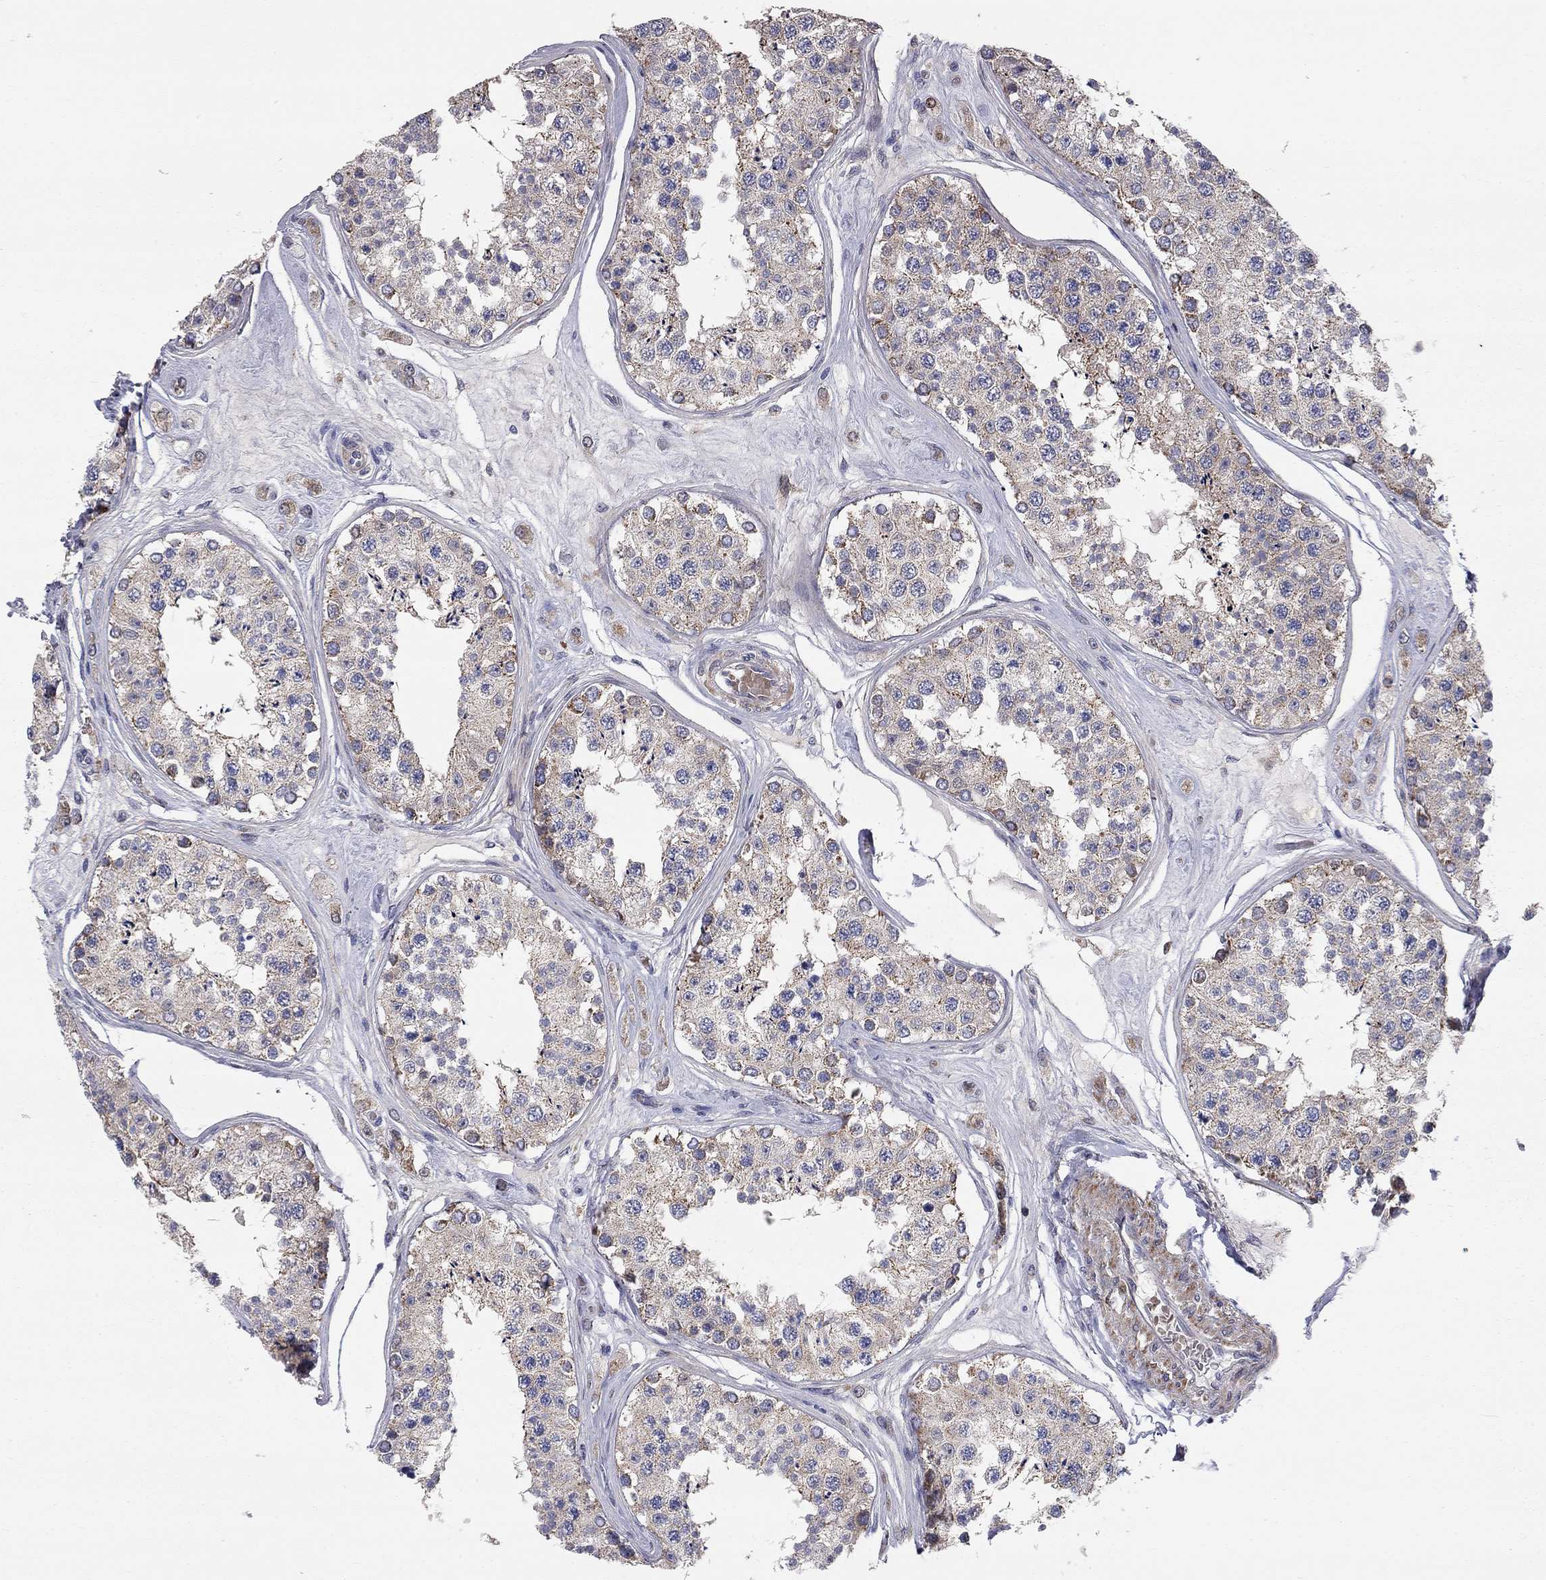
{"staining": {"intensity": "strong", "quantity": "25%-75%", "location": "cytoplasmic/membranous"}, "tissue": "testis", "cell_type": "Cells in seminiferous ducts", "image_type": "normal", "snomed": [{"axis": "morphology", "description": "Normal tissue, NOS"}, {"axis": "topography", "description": "Testis"}], "caption": "A high amount of strong cytoplasmic/membranous expression is appreciated in approximately 25%-75% of cells in seminiferous ducts in unremarkable testis.", "gene": "KANSL1L", "patient": {"sex": "male", "age": 25}}